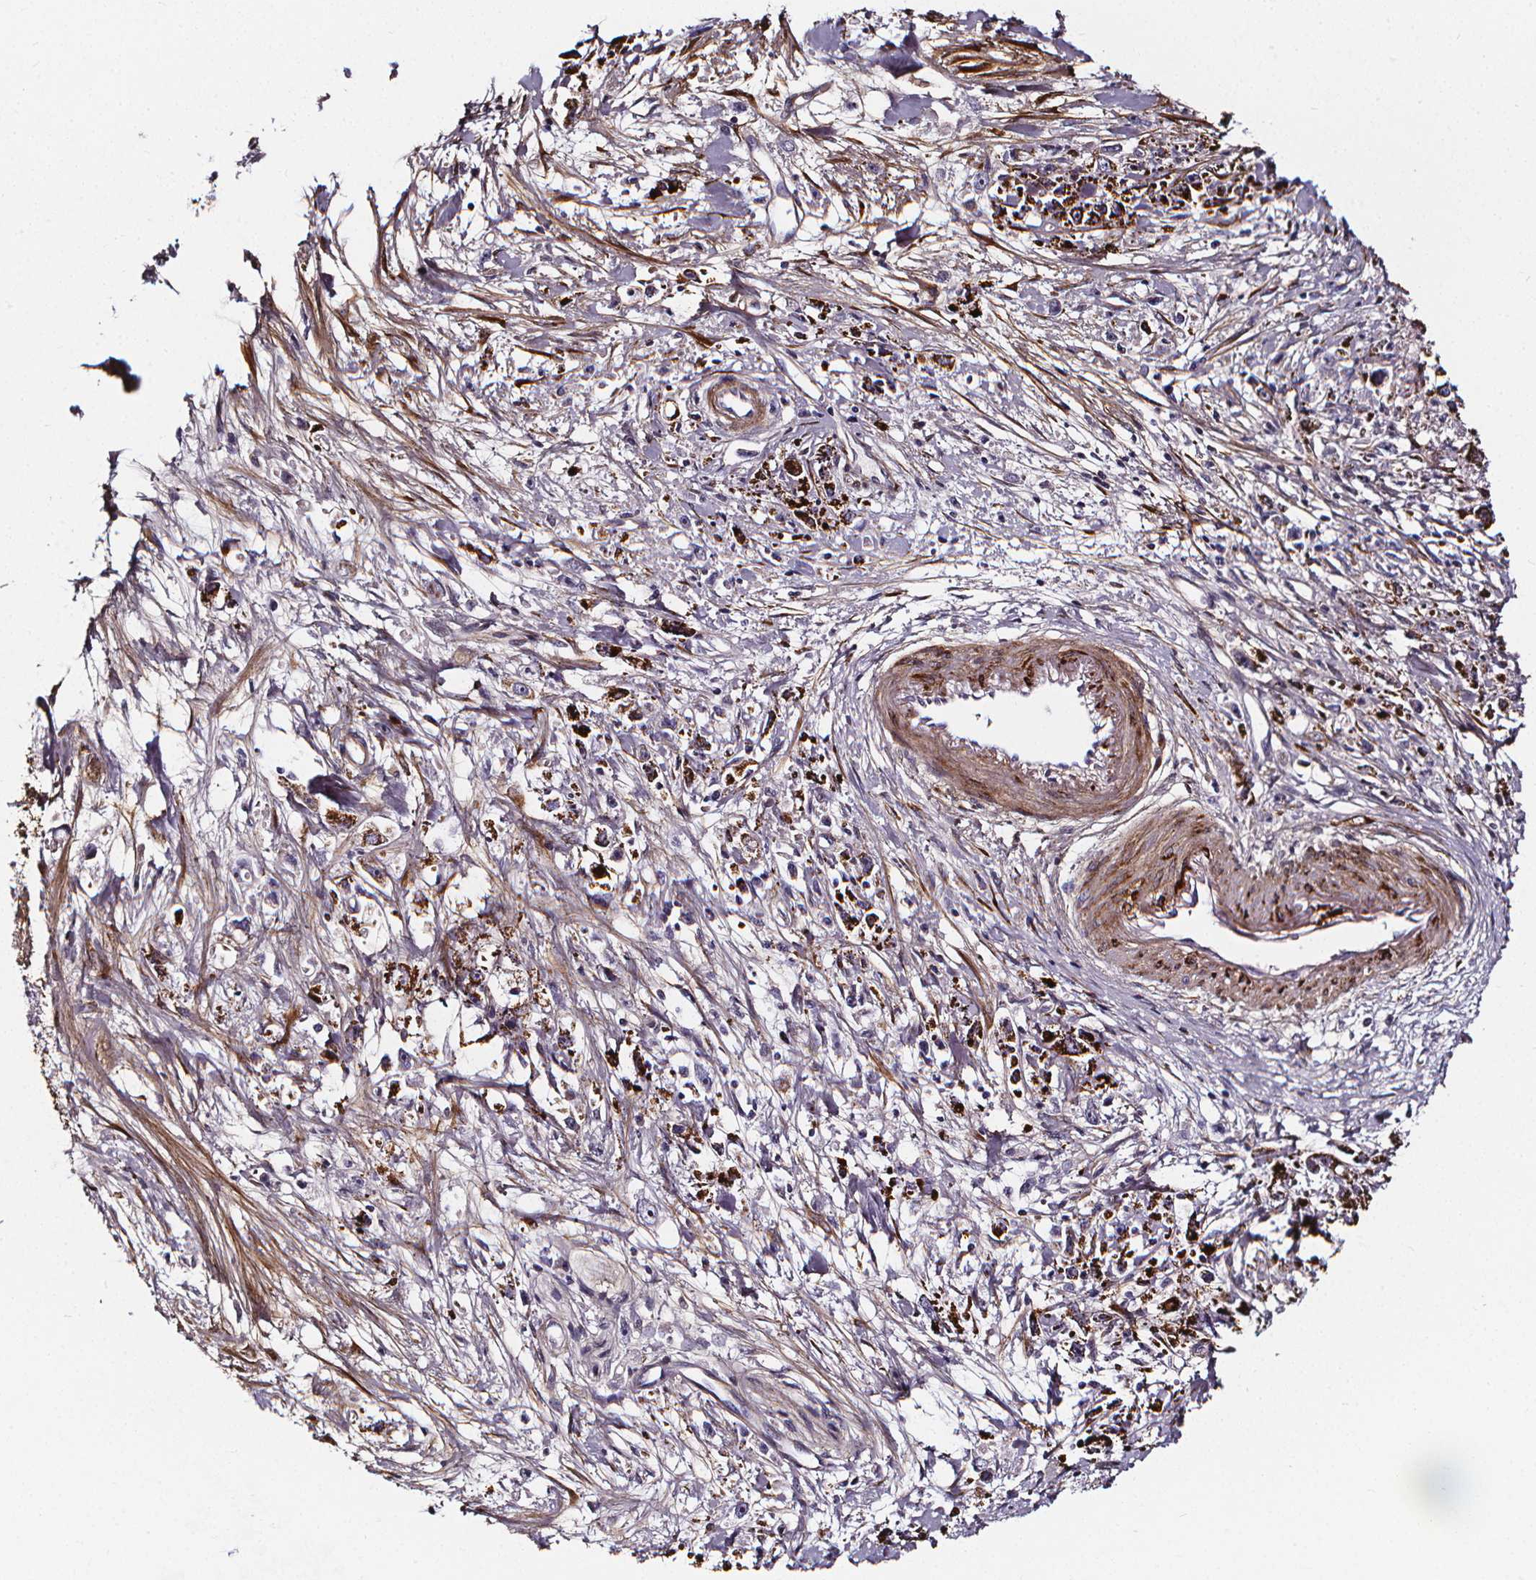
{"staining": {"intensity": "negative", "quantity": "none", "location": "none"}, "tissue": "stomach cancer", "cell_type": "Tumor cells", "image_type": "cancer", "snomed": [{"axis": "morphology", "description": "Adenocarcinoma, NOS"}, {"axis": "topography", "description": "Stomach"}], "caption": "This is a histopathology image of immunohistochemistry (IHC) staining of stomach cancer, which shows no staining in tumor cells.", "gene": "AEBP1", "patient": {"sex": "female", "age": 59}}